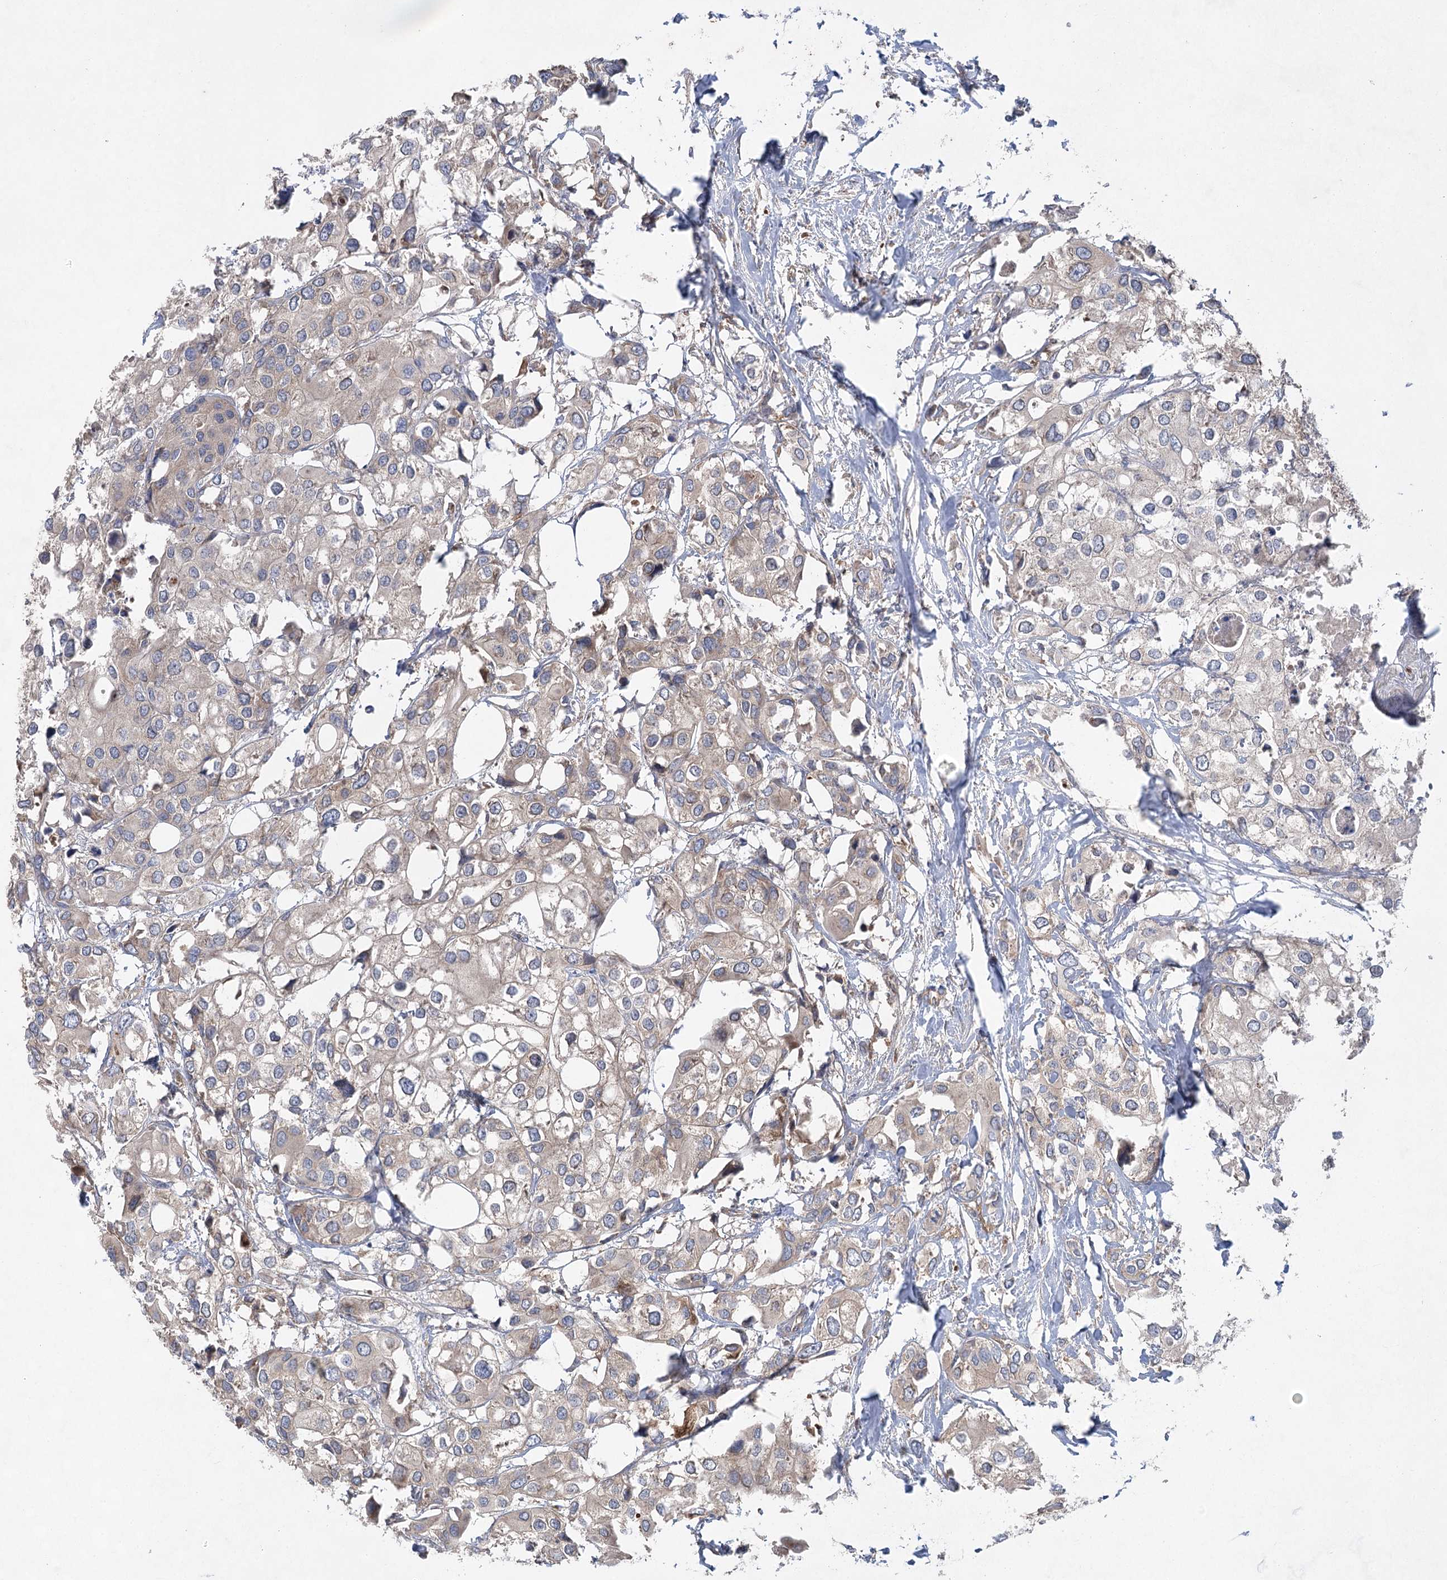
{"staining": {"intensity": "moderate", "quantity": "25%-75%", "location": "cytoplasmic/membranous"}, "tissue": "urothelial cancer", "cell_type": "Tumor cells", "image_type": "cancer", "snomed": [{"axis": "morphology", "description": "Urothelial carcinoma, High grade"}, {"axis": "topography", "description": "Urinary bladder"}], "caption": "Moderate cytoplasmic/membranous staining for a protein is appreciated in approximately 25%-75% of tumor cells of urothelial cancer using immunohistochemistry (IHC).", "gene": "EIF3A", "patient": {"sex": "male", "age": 64}}